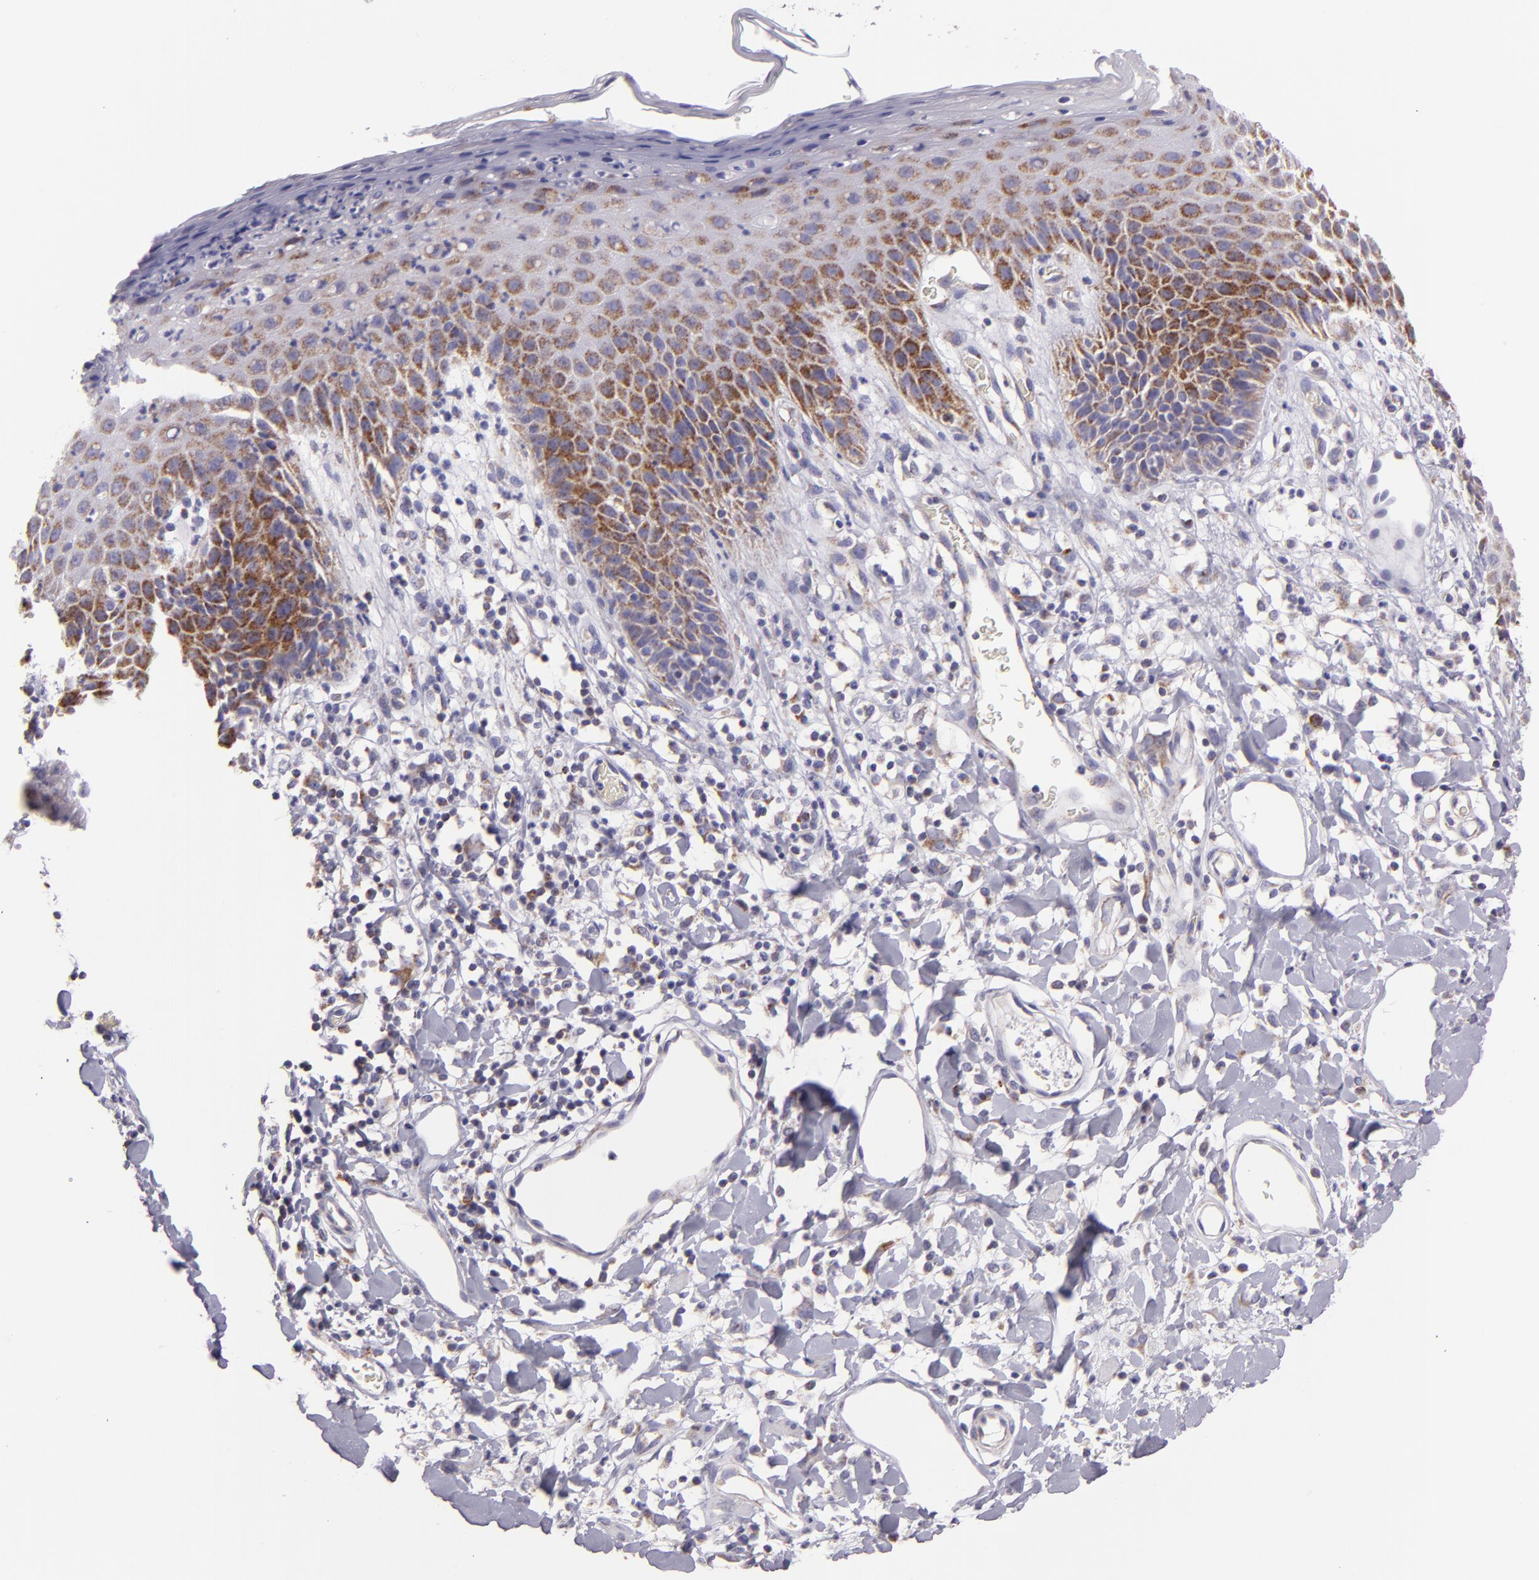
{"staining": {"intensity": "moderate", "quantity": "25%-75%", "location": "cytoplasmic/membranous"}, "tissue": "skin", "cell_type": "Epidermal cells", "image_type": "normal", "snomed": [{"axis": "morphology", "description": "Normal tissue, NOS"}, {"axis": "topography", "description": "Vulva"}, {"axis": "topography", "description": "Peripheral nerve tissue"}], "caption": "Immunohistochemistry (IHC) image of unremarkable skin stained for a protein (brown), which shows medium levels of moderate cytoplasmic/membranous staining in about 25%-75% of epidermal cells.", "gene": "HSPD1", "patient": {"sex": "female", "age": 68}}